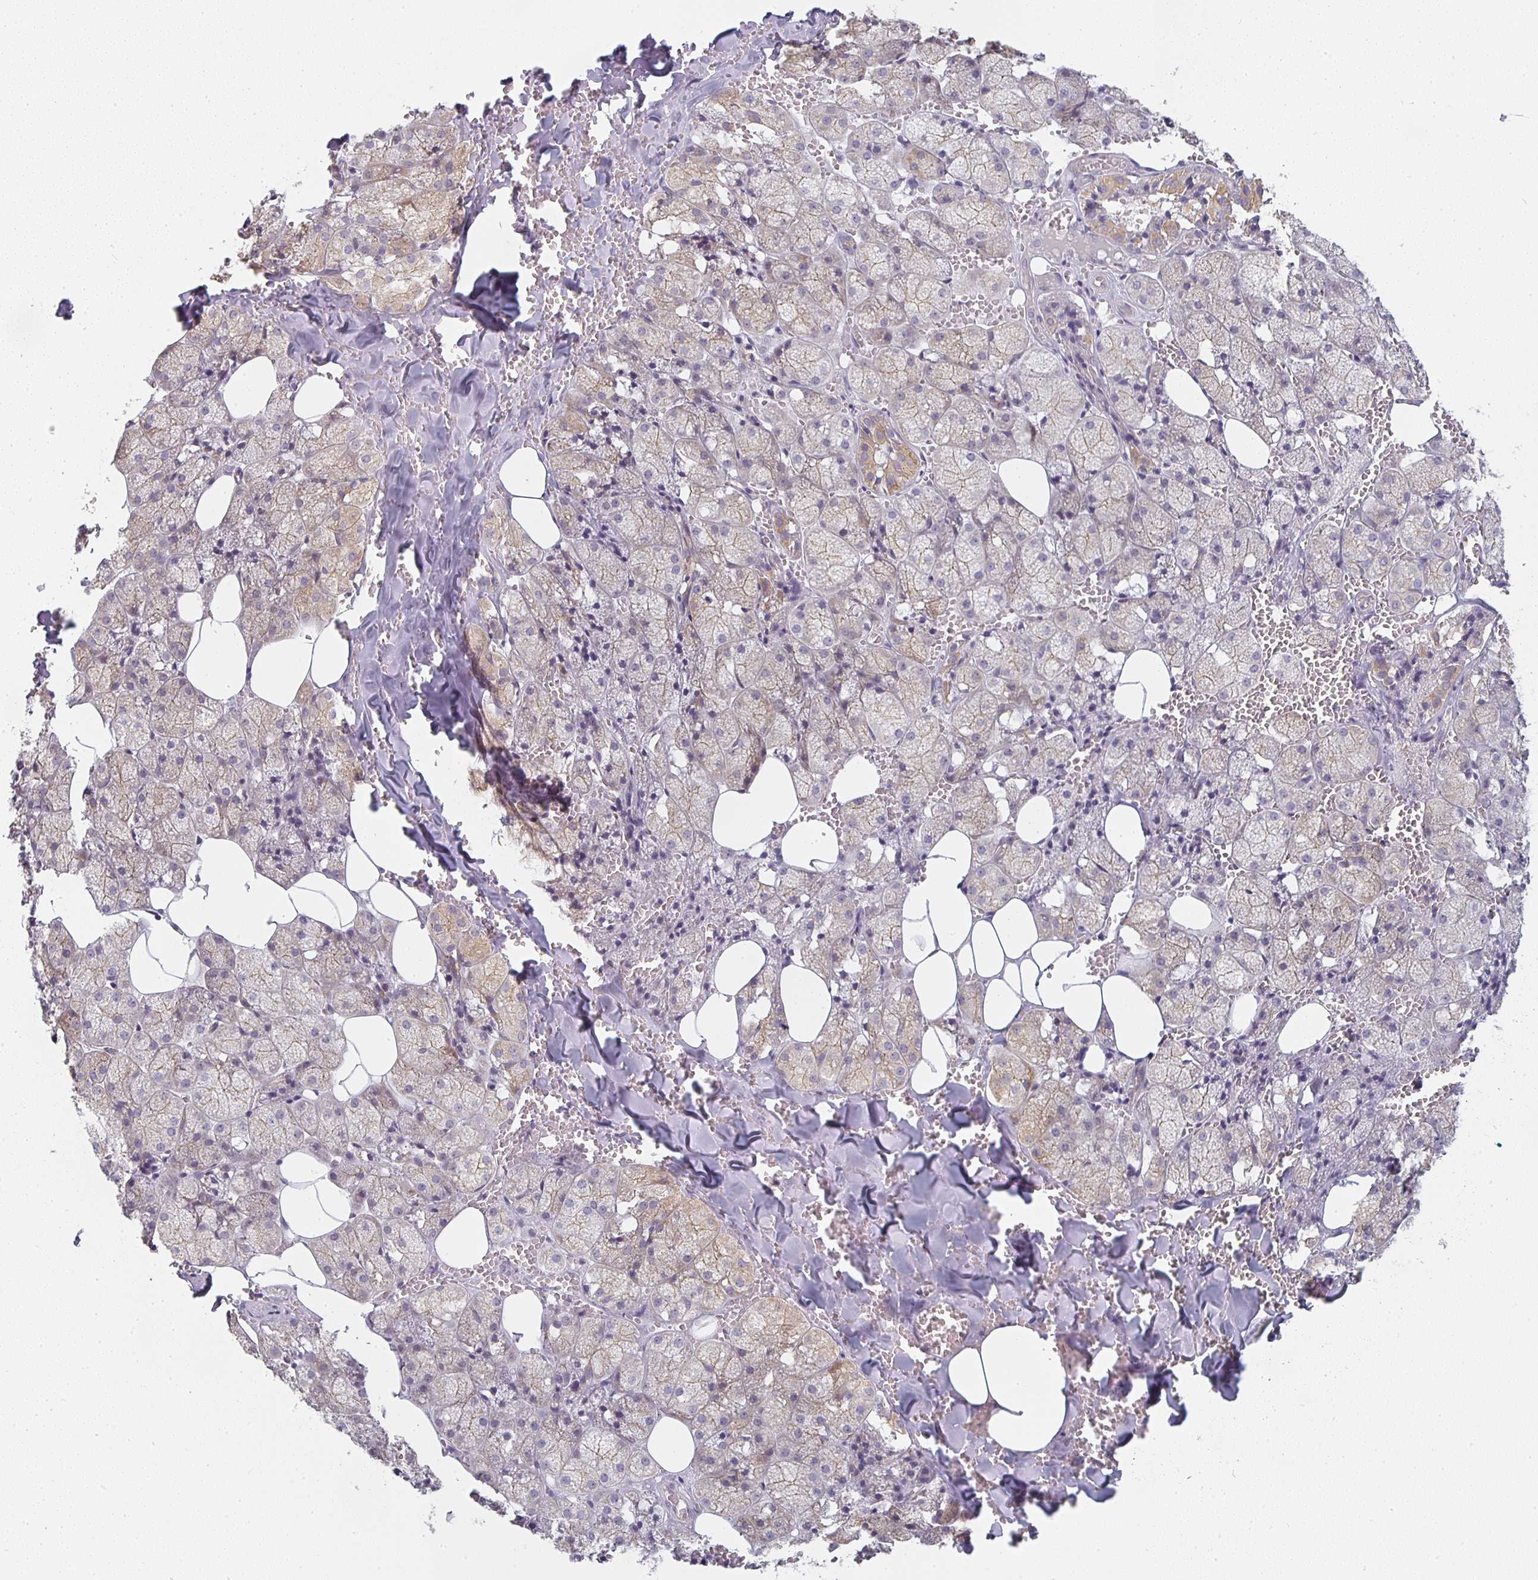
{"staining": {"intensity": "moderate", "quantity": "25%-75%", "location": "cytoplasmic/membranous"}, "tissue": "salivary gland", "cell_type": "Glandular cells", "image_type": "normal", "snomed": [{"axis": "morphology", "description": "Normal tissue, NOS"}, {"axis": "topography", "description": "Salivary gland"}, {"axis": "topography", "description": "Peripheral nerve tissue"}], "caption": "An immunohistochemistry (IHC) image of benign tissue is shown. Protein staining in brown labels moderate cytoplasmic/membranous positivity in salivary gland within glandular cells.", "gene": "CTHRC1", "patient": {"sex": "male", "age": 38}}